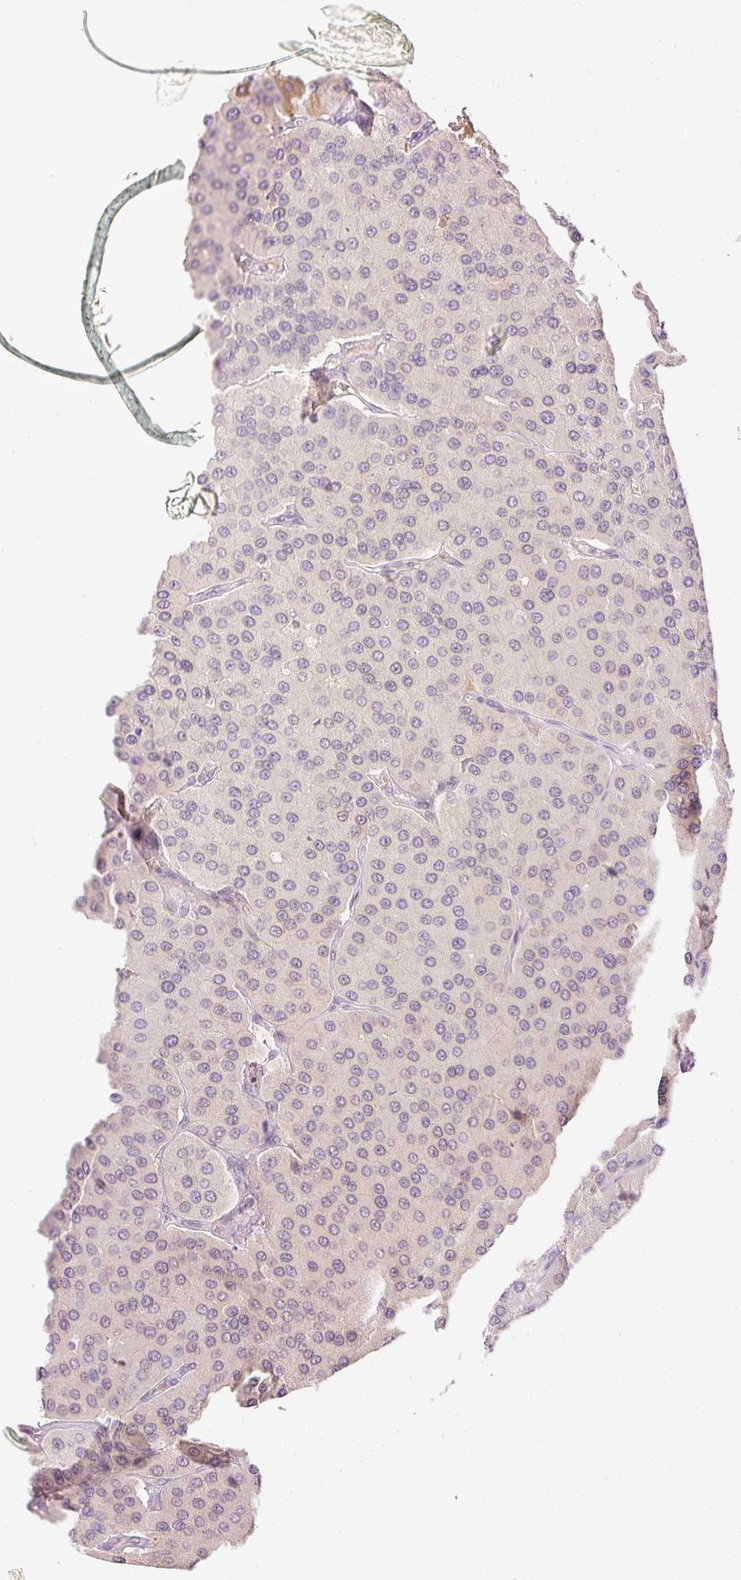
{"staining": {"intensity": "negative", "quantity": "none", "location": "none"}, "tissue": "parathyroid gland", "cell_type": "Glandular cells", "image_type": "normal", "snomed": [{"axis": "morphology", "description": "Normal tissue, NOS"}, {"axis": "morphology", "description": "Adenoma, NOS"}, {"axis": "topography", "description": "Parathyroid gland"}], "caption": "Parathyroid gland was stained to show a protein in brown. There is no significant expression in glandular cells. (DAB IHC, high magnification).", "gene": "GZMA", "patient": {"sex": "female", "age": 86}}